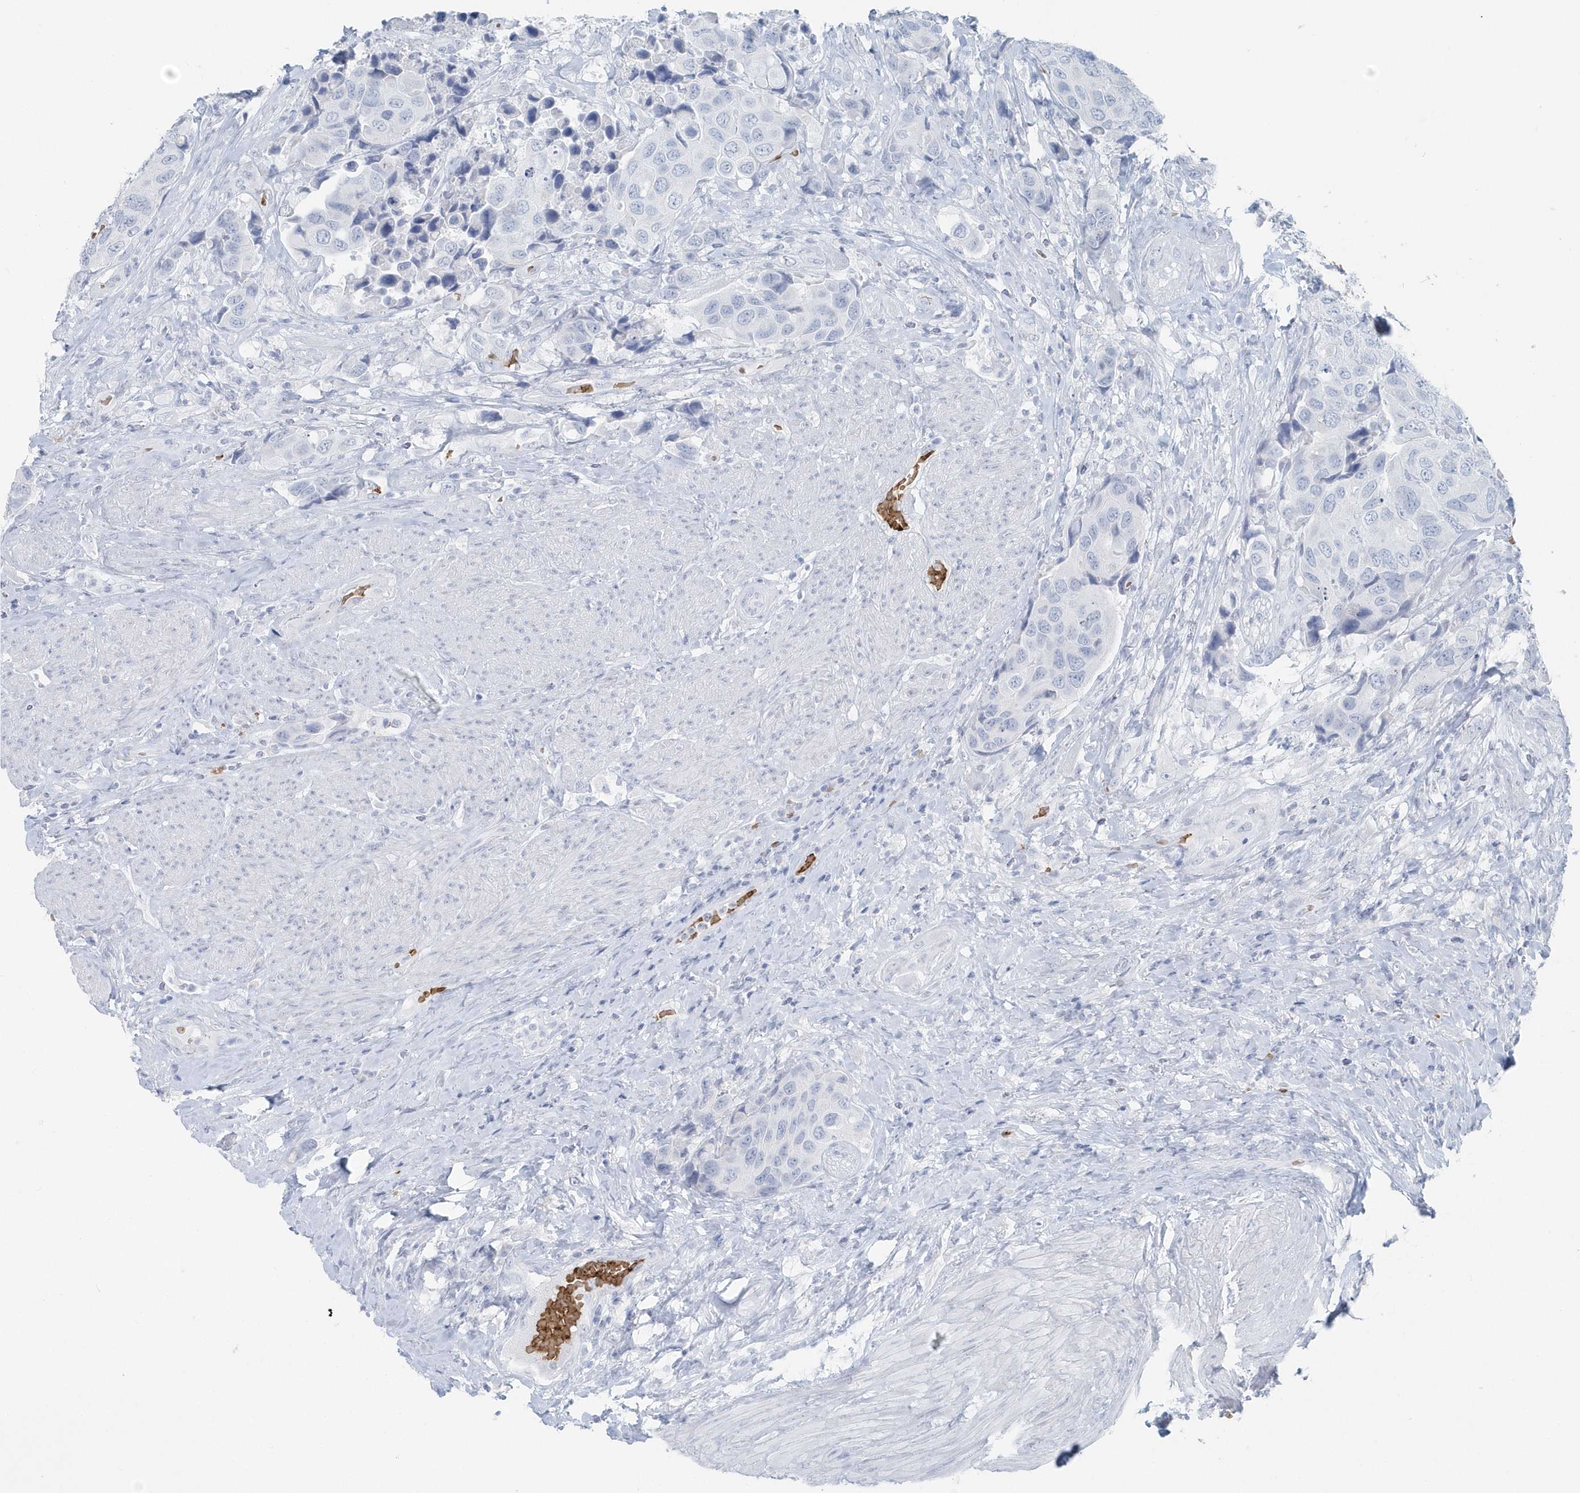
{"staining": {"intensity": "negative", "quantity": "none", "location": "none"}, "tissue": "urothelial cancer", "cell_type": "Tumor cells", "image_type": "cancer", "snomed": [{"axis": "morphology", "description": "Urothelial carcinoma, High grade"}, {"axis": "topography", "description": "Urinary bladder"}], "caption": "Human urothelial cancer stained for a protein using immunohistochemistry (IHC) reveals no expression in tumor cells.", "gene": "HBA2", "patient": {"sex": "male", "age": 74}}